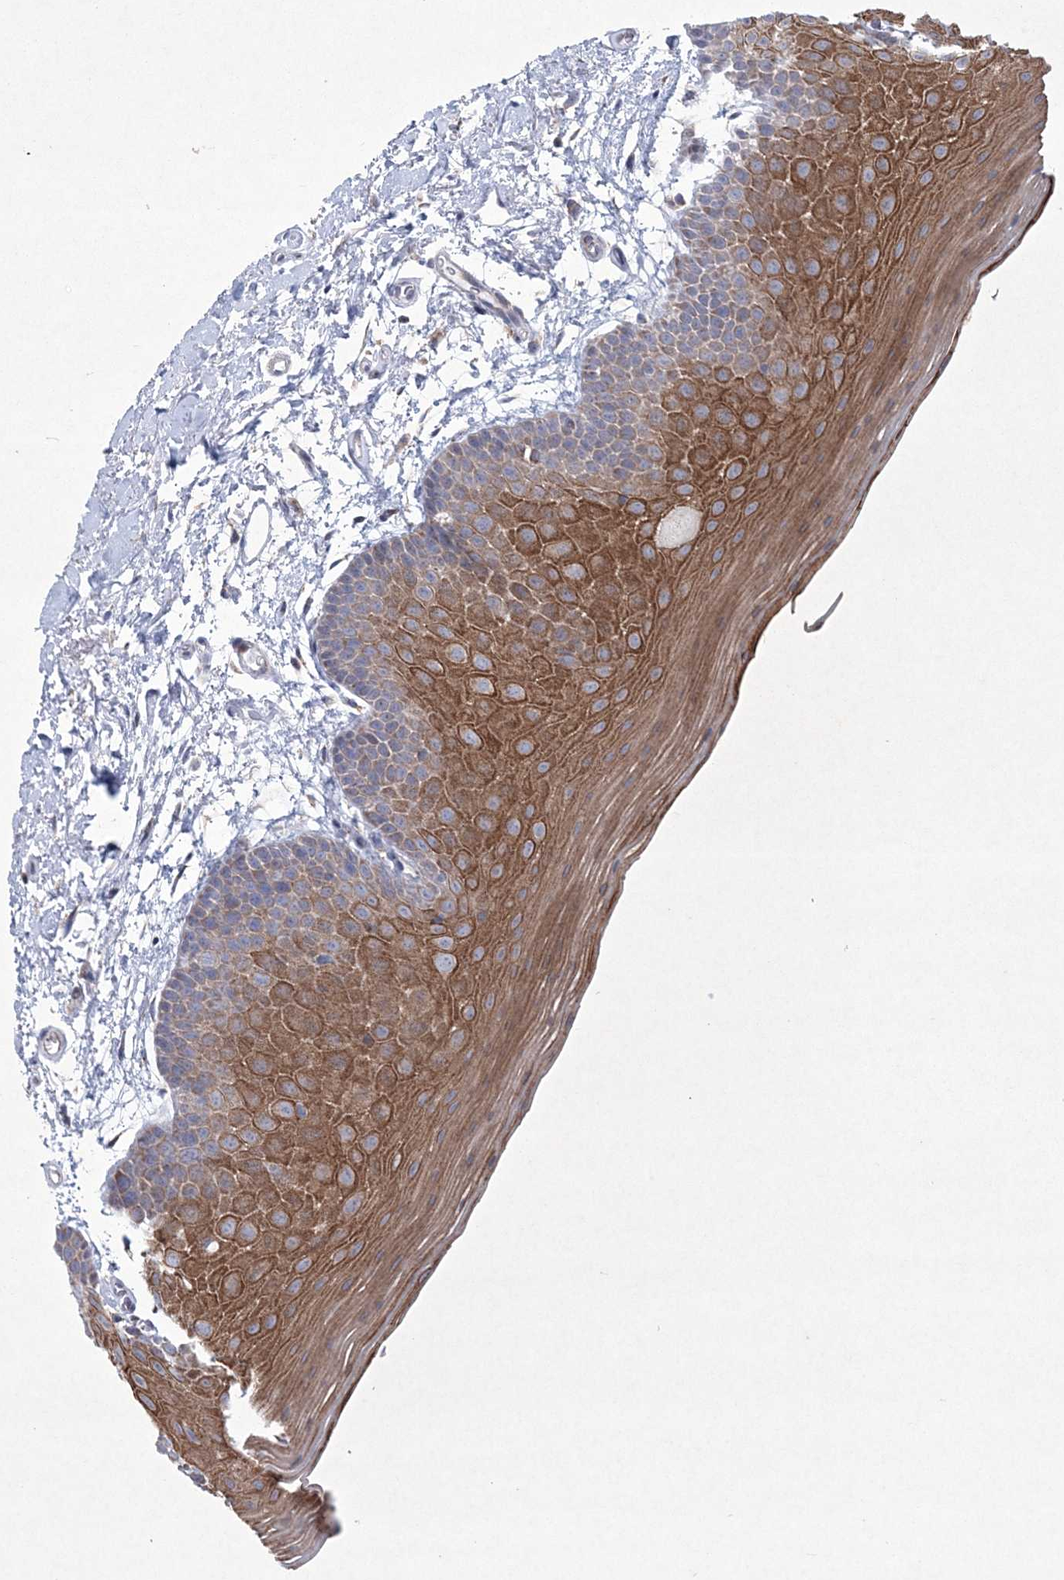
{"staining": {"intensity": "moderate", "quantity": ">75%", "location": "cytoplasmic/membranous"}, "tissue": "oral mucosa", "cell_type": "Squamous epithelial cells", "image_type": "normal", "snomed": [{"axis": "morphology", "description": "Normal tissue, NOS"}, {"axis": "topography", "description": "Oral tissue"}], "caption": "IHC histopathology image of unremarkable oral mucosa: oral mucosa stained using immunohistochemistry (IHC) displays medium levels of moderate protein expression localized specifically in the cytoplasmic/membranous of squamous epithelial cells, appearing as a cytoplasmic/membranous brown color.", "gene": "CES4A", "patient": {"sex": "male", "age": 62}}